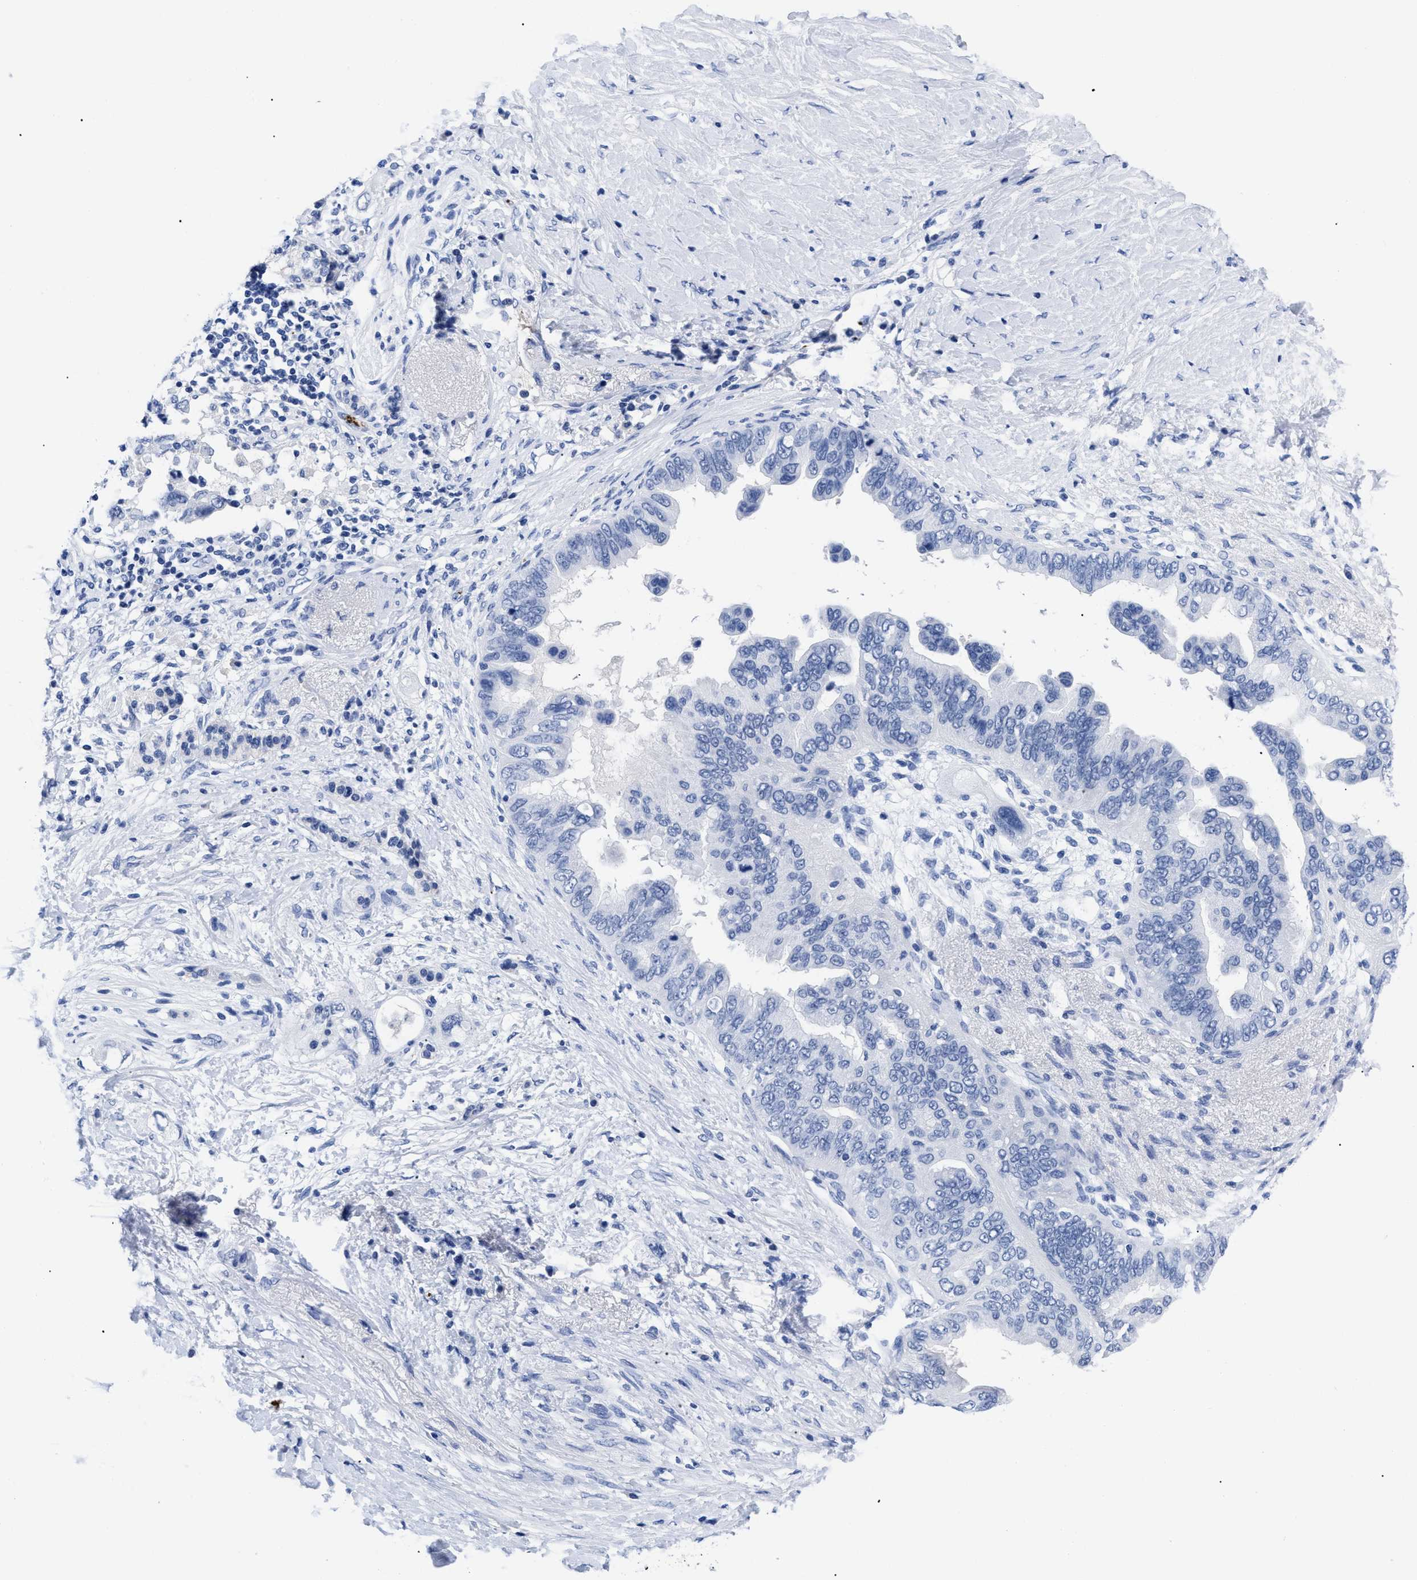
{"staining": {"intensity": "negative", "quantity": "none", "location": "none"}, "tissue": "pancreatic cancer", "cell_type": "Tumor cells", "image_type": "cancer", "snomed": [{"axis": "morphology", "description": "Adenocarcinoma, NOS"}, {"axis": "topography", "description": "Pancreas"}], "caption": "This is a histopathology image of immunohistochemistry (IHC) staining of pancreatic cancer, which shows no expression in tumor cells.", "gene": "TREML1", "patient": {"sex": "female", "age": 56}}